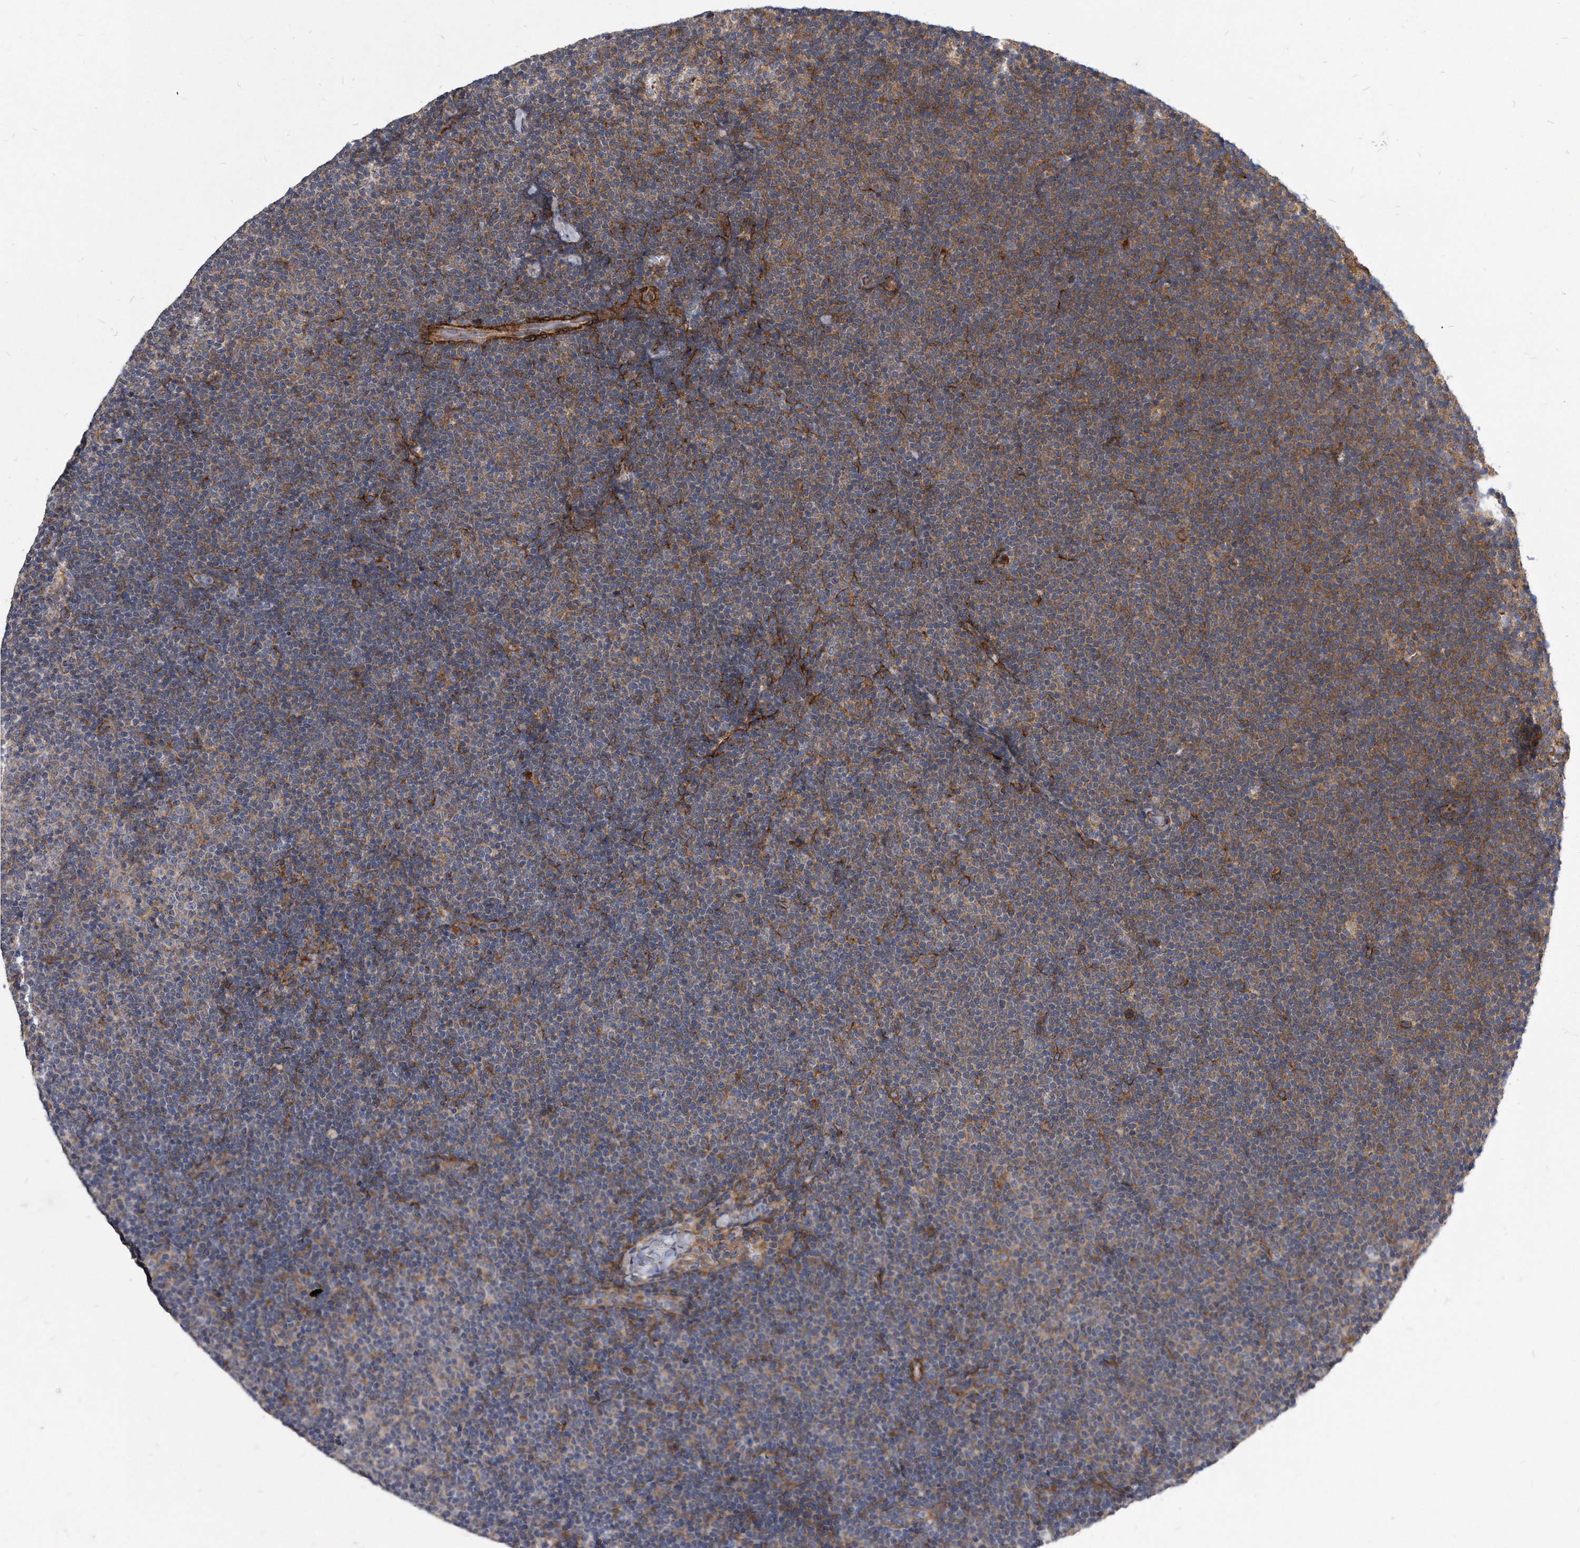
{"staining": {"intensity": "moderate", "quantity": "25%-75%", "location": "cytoplasmic/membranous"}, "tissue": "lymphoma", "cell_type": "Tumor cells", "image_type": "cancer", "snomed": [{"axis": "morphology", "description": "Malignant lymphoma, non-Hodgkin's type, Low grade"}, {"axis": "topography", "description": "Lymph node"}], "caption": "Lymphoma stained for a protein displays moderate cytoplasmic/membranous positivity in tumor cells.", "gene": "EIF2B4", "patient": {"sex": "female", "age": 53}}